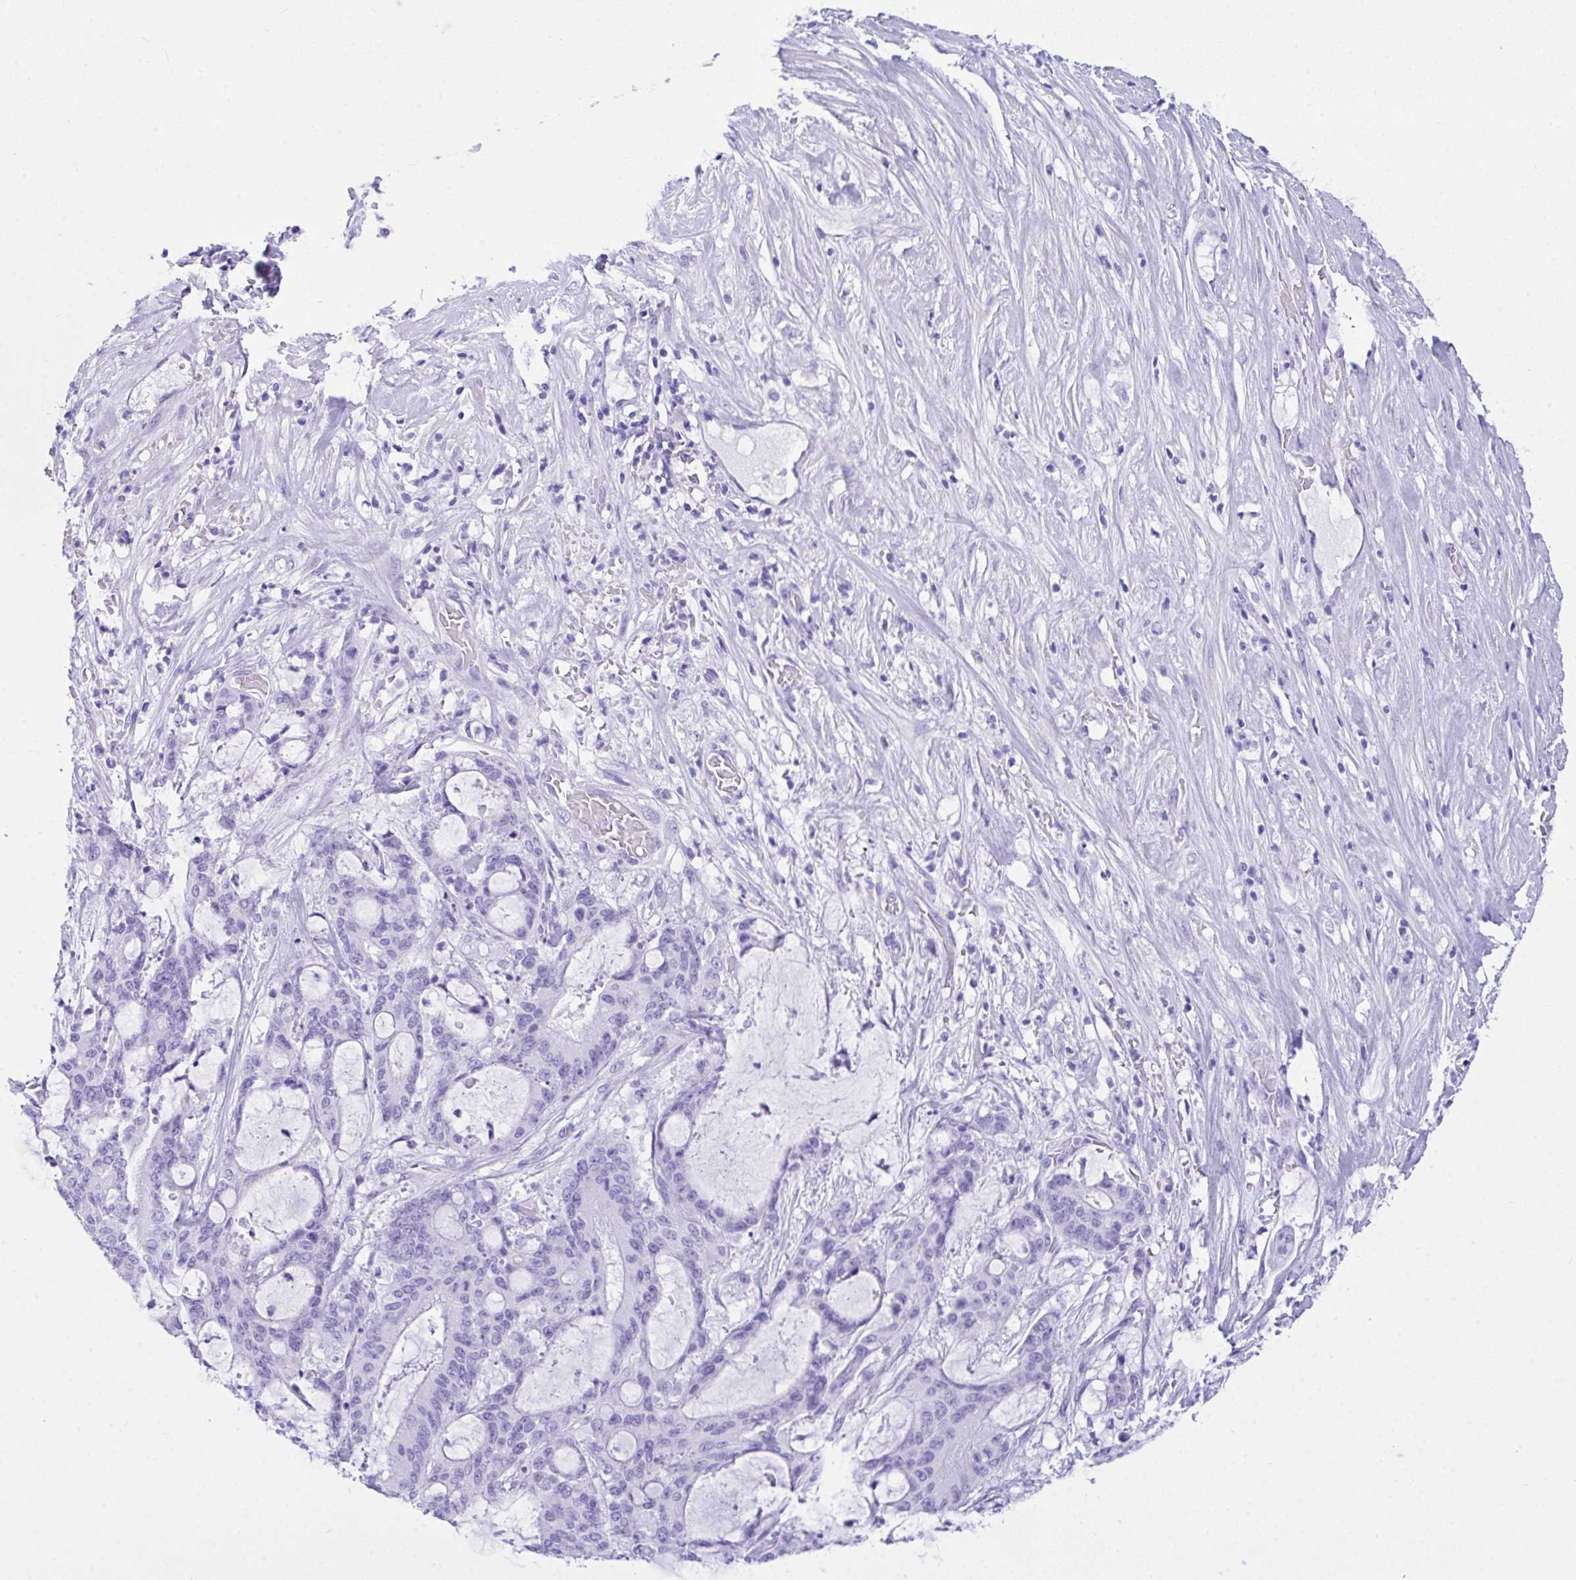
{"staining": {"intensity": "negative", "quantity": "none", "location": "none"}, "tissue": "liver cancer", "cell_type": "Tumor cells", "image_type": "cancer", "snomed": [{"axis": "morphology", "description": "Normal tissue, NOS"}, {"axis": "morphology", "description": "Cholangiocarcinoma"}, {"axis": "topography", "description": "Liver"}, {"axis": "topography", "description": "Peripheral nerve tissue"}], "caption": "DAB immunohistochemical staining of human liver cancer shows no significant staining in tumor cells. (DAB (3,3'-diaminobenzidine) immunohistochemistry with hematoxylin counter stain).", "gene": "BEST4", "patient": {"sex": "female", "age": 73}}